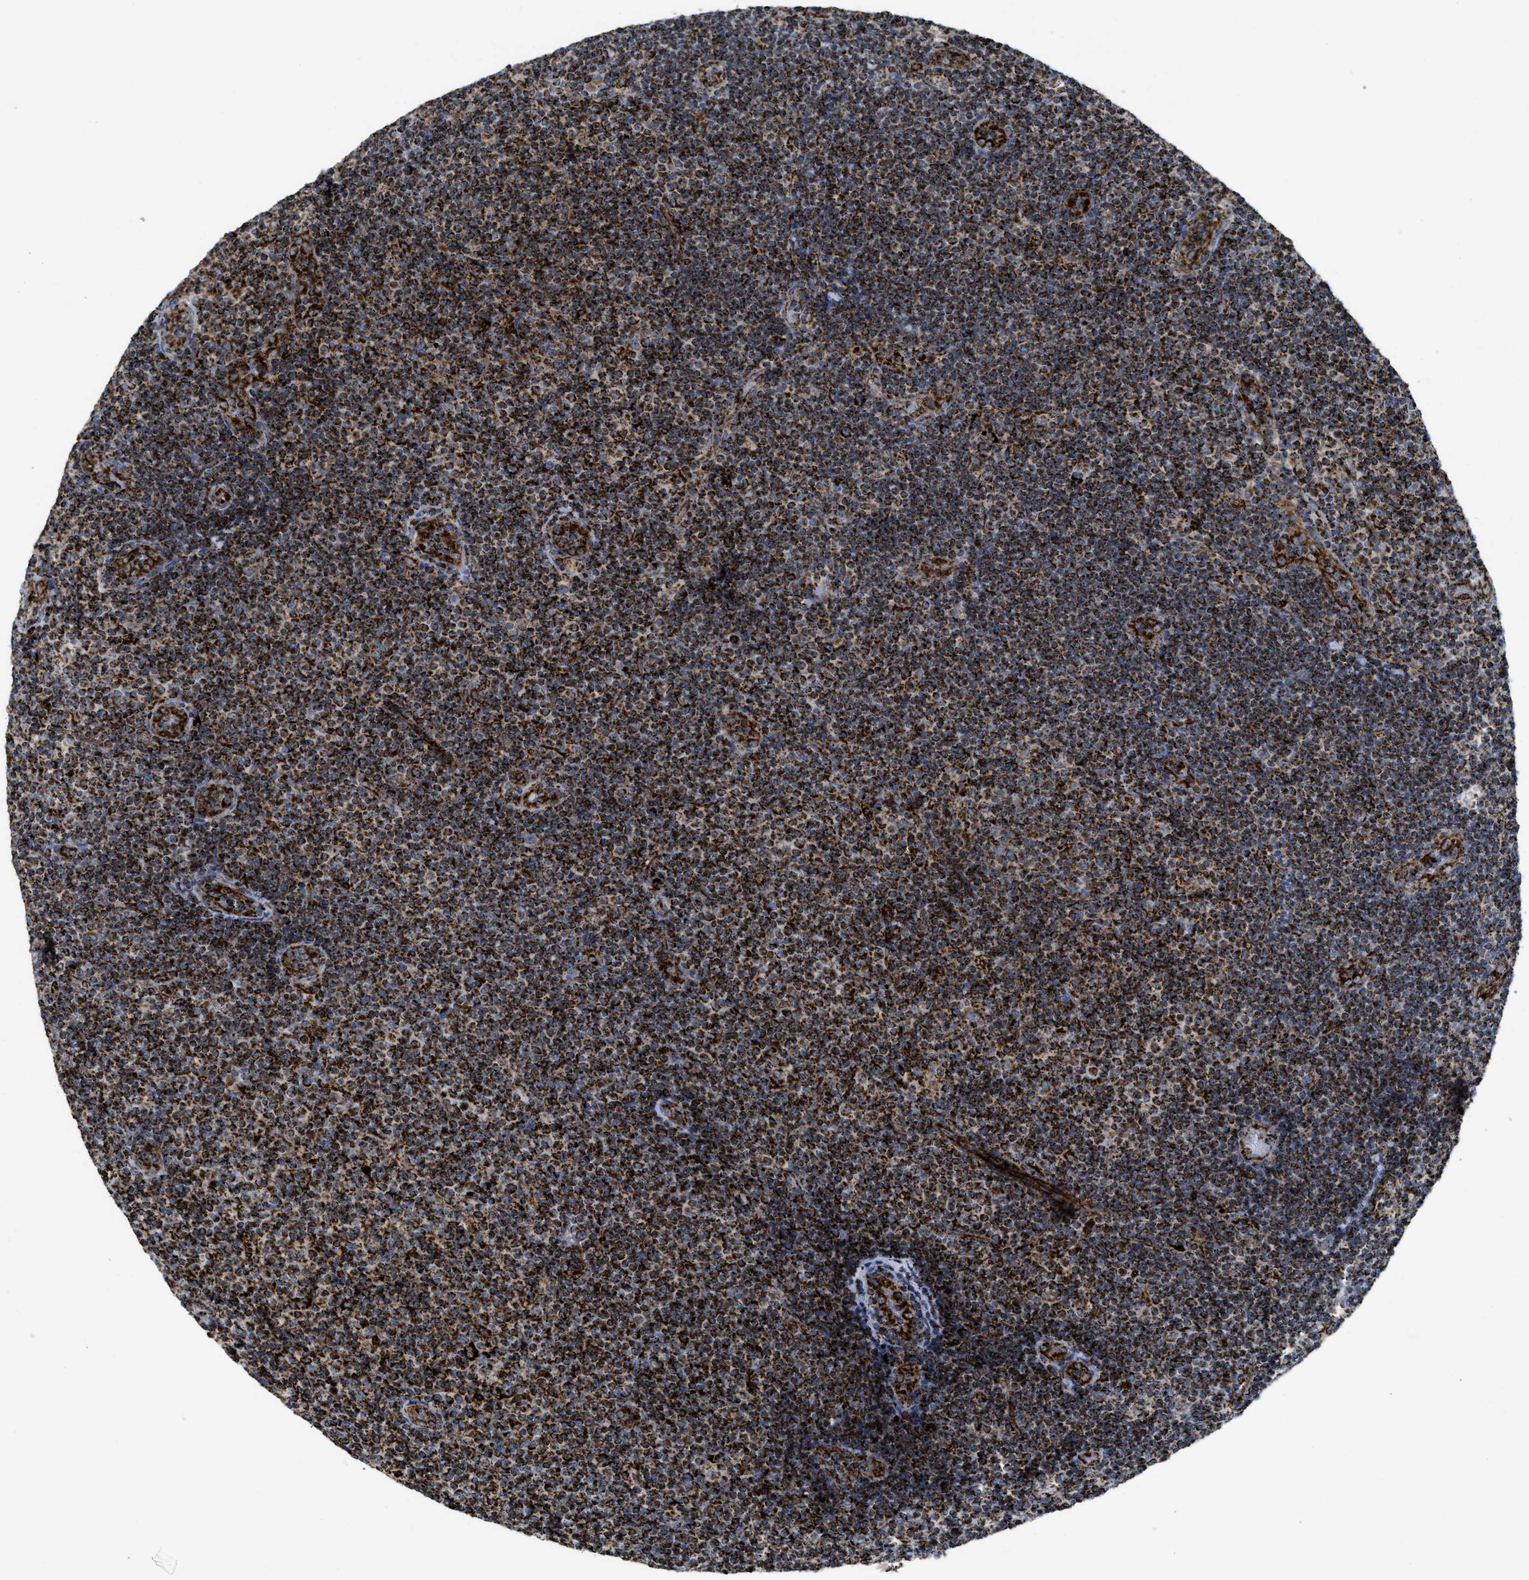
{"staining": {"intensity": "strong", "quantity": ">75%", "location": "cytoplasmic/membranous"}, "tissue": "lymphoma", "cell_type": "Tumor cells", "image_type": "cancer", "snomed": [{"axis": "morphology", "description": "Malignant lymphoma, non-Hodgkin's type, Low grade"}, {"axis": "topography", "description": "Lymph node"}], "caption": "A brown stain shows strong cytoplasmic/membranous staining of a protein in human lymphoma tumor cells.", "gene": "SQOR", "patient": {"sex": "male", "age": 83}}